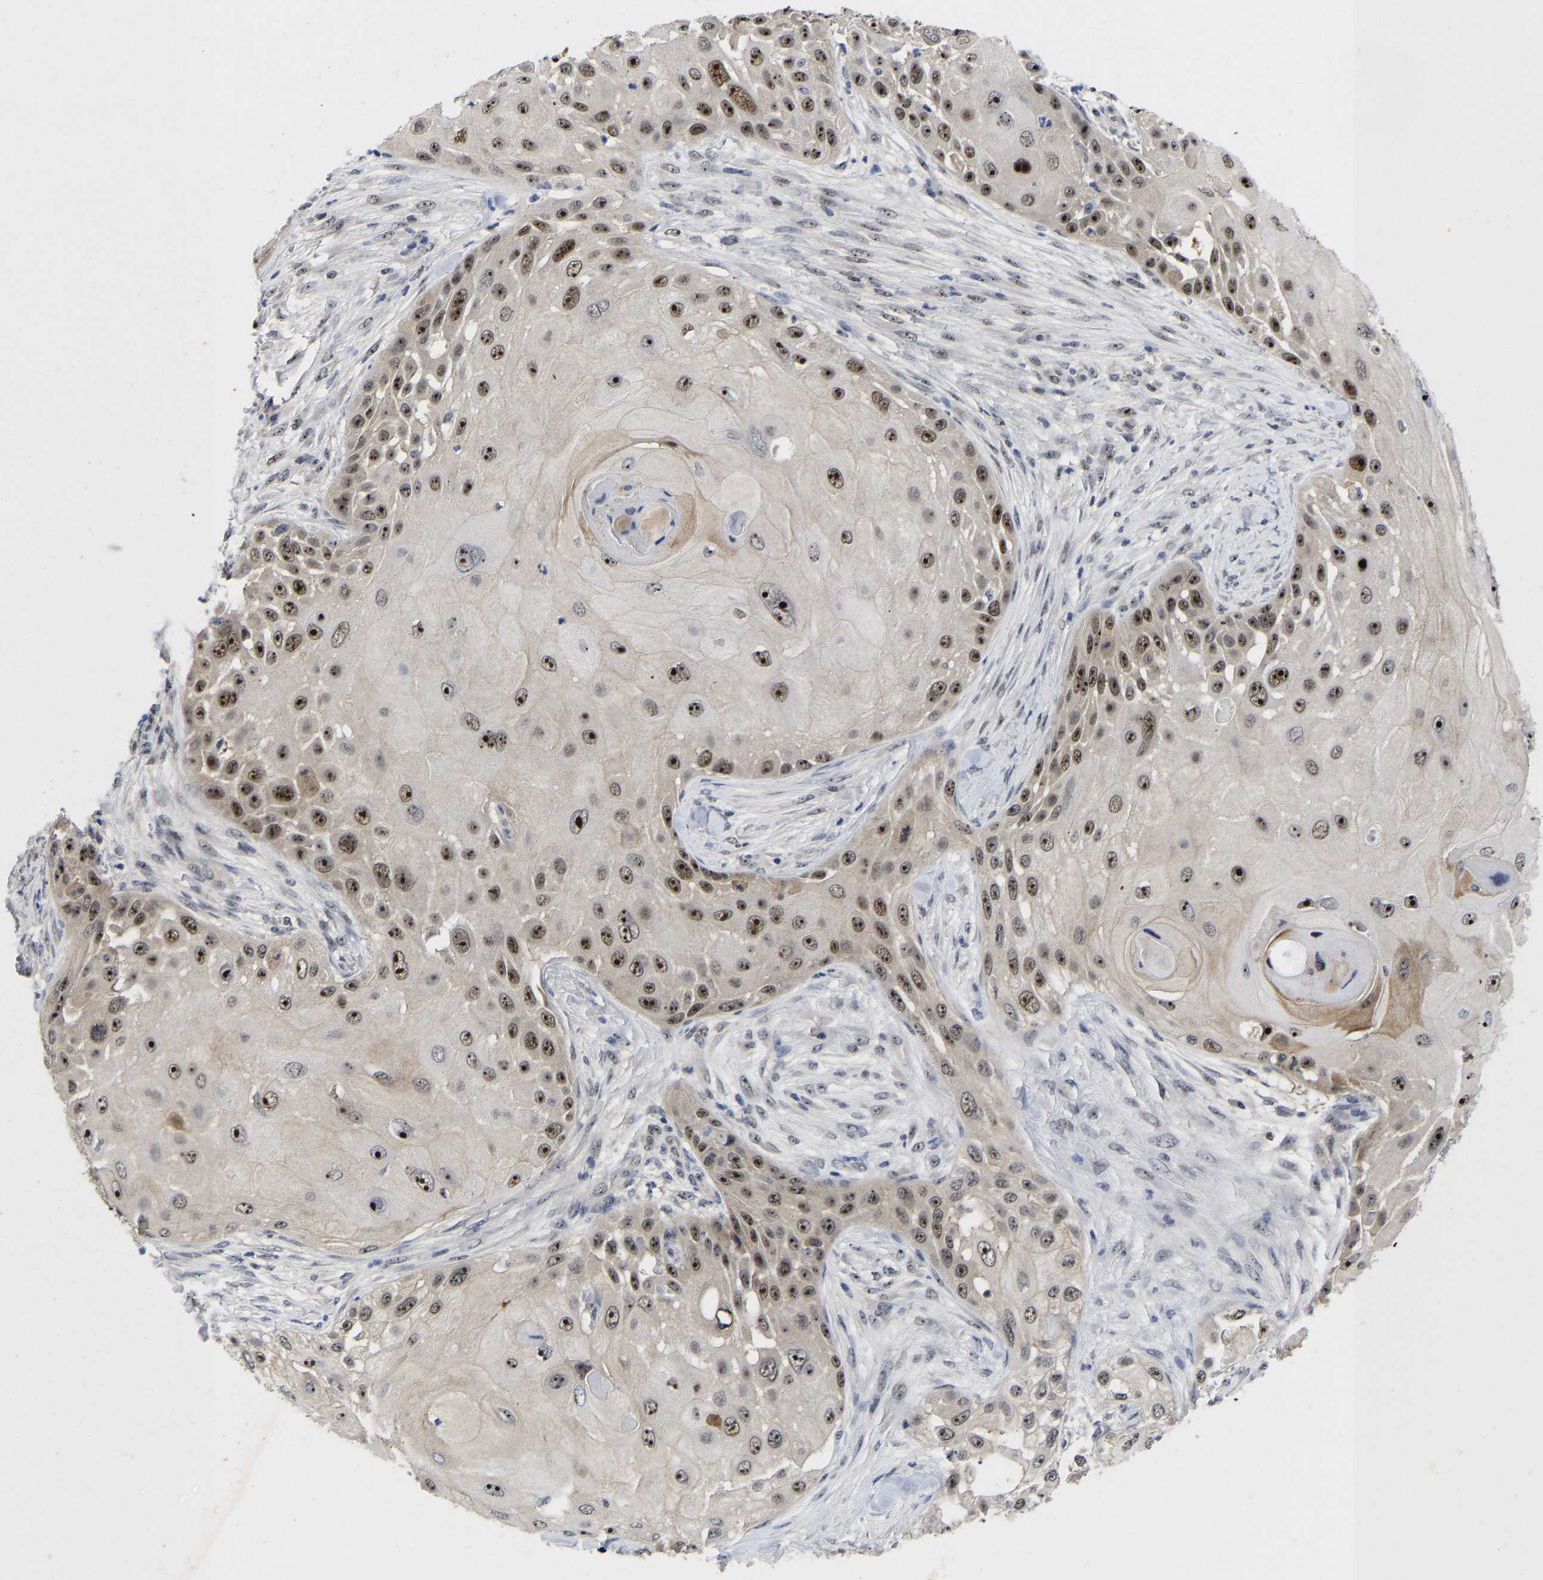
{"staining": {"intensity": "strong", "quantity": ">75%", "location": "cytoplasmic/membranous,nuclear"}, "tissue": "skin cancer", "cell_type": "Tumor cells", "image_type": "cancer", "snomed": [{"axis": "morphology", "description": "Squamous cell carcinoma, NOS"}, {"axis": "topography", "description": "Skin"}], "caption": "Skin cancer stained with a brown dye exhibits strong cytoplasmic/membranous and nuclear positive staining in approximately >75% of tumor cells.", "gene": "NLE1", "patient": {"sex": "female", "age": 44}}